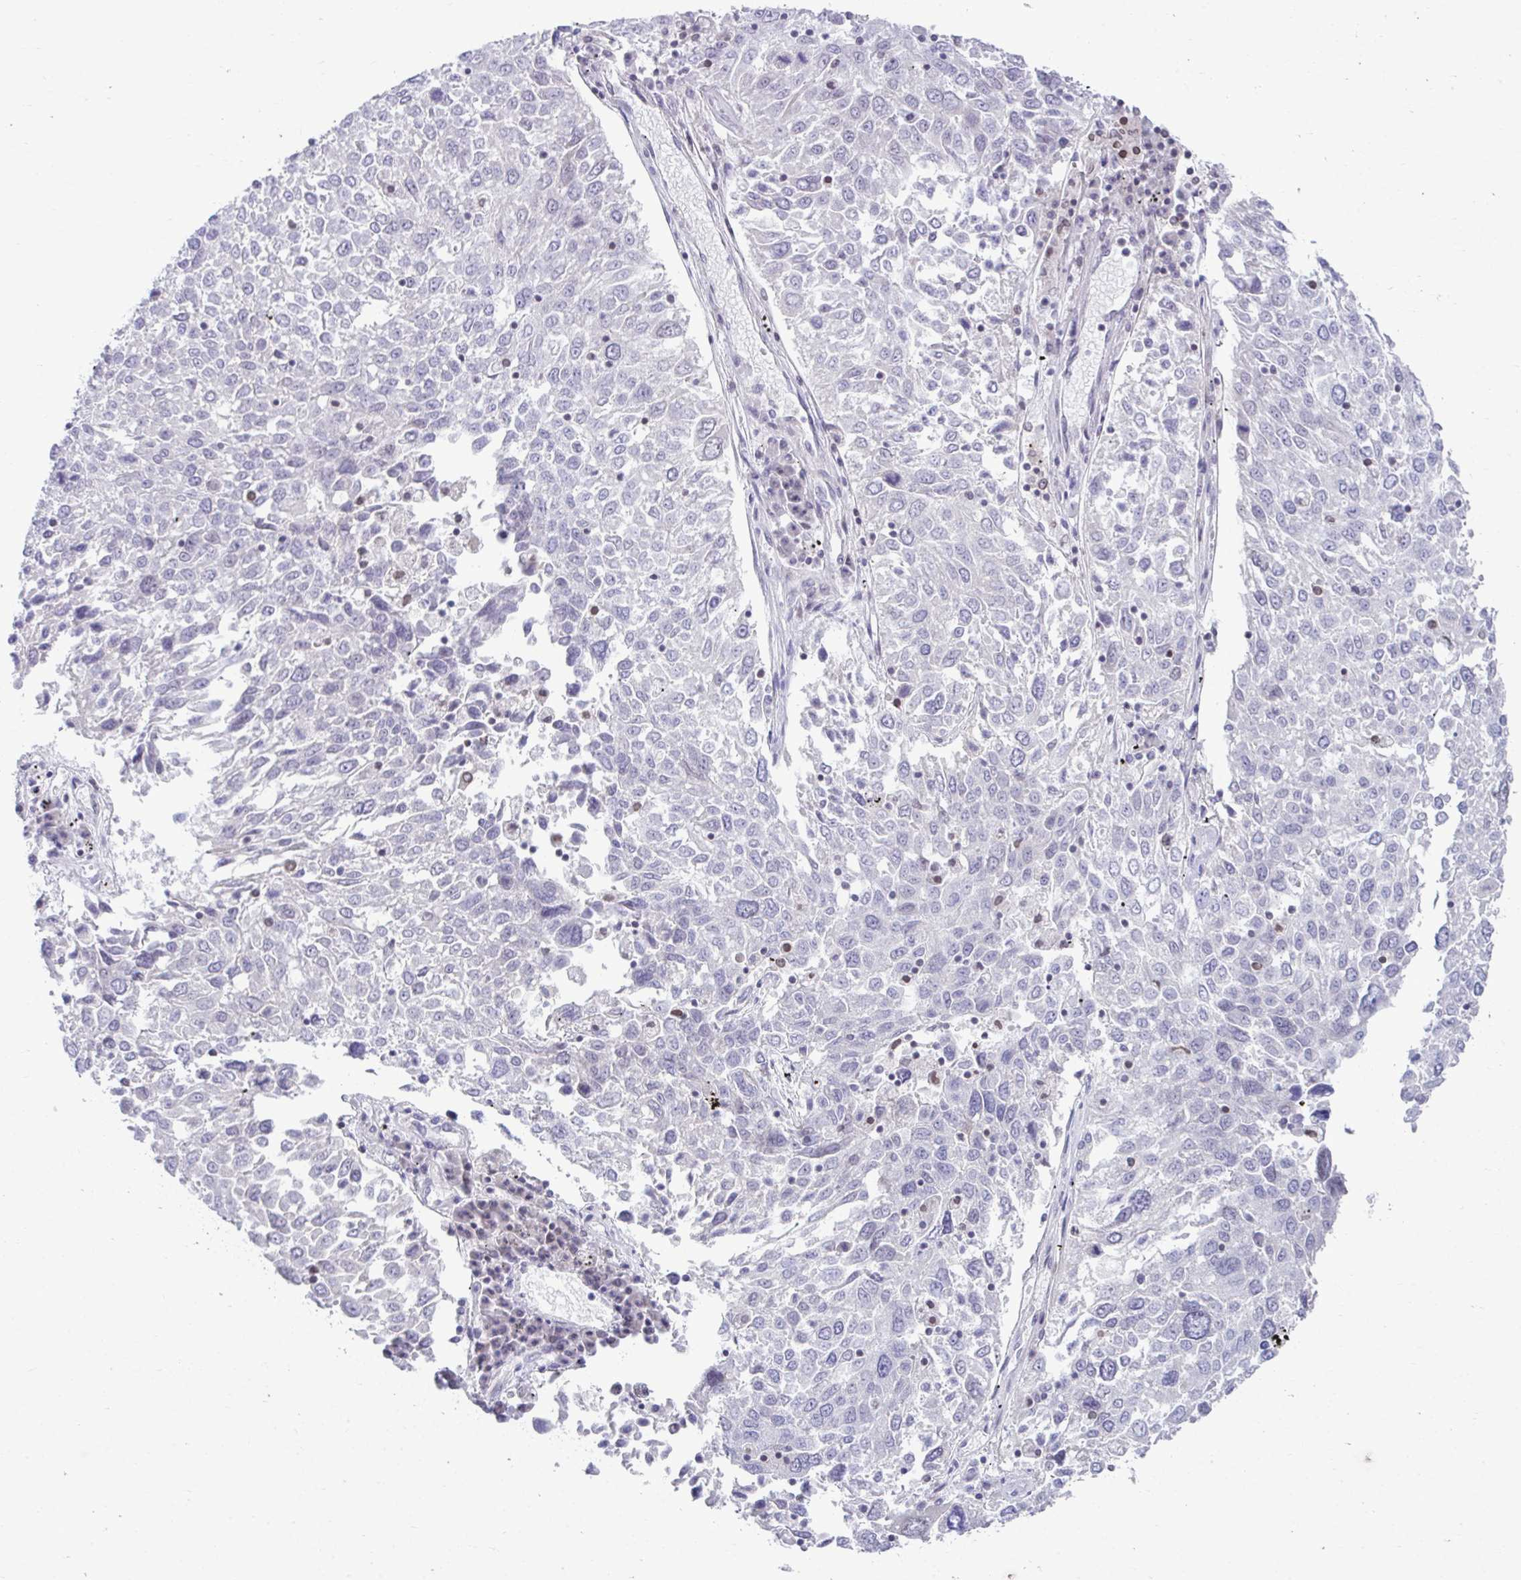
{"staining": {"intensity": "negative", "quantity": "none", "location": "none"}, "tissue": "lung cancer", "cell_type": "Tumor cells", "image_type": "cancer", "snomed": [{"axis": "morphology", "description": "Squamous cell carcinoma, NOS"}, {"axis": "topography", "description": "Lung"}], "caption": "Histopathology image shows no significant protein positivity in tumor cells of lung cancer (squamous cell carcinoma).", "gene": "OR7A5", "patient": {"sex": "male", "age": 65}}